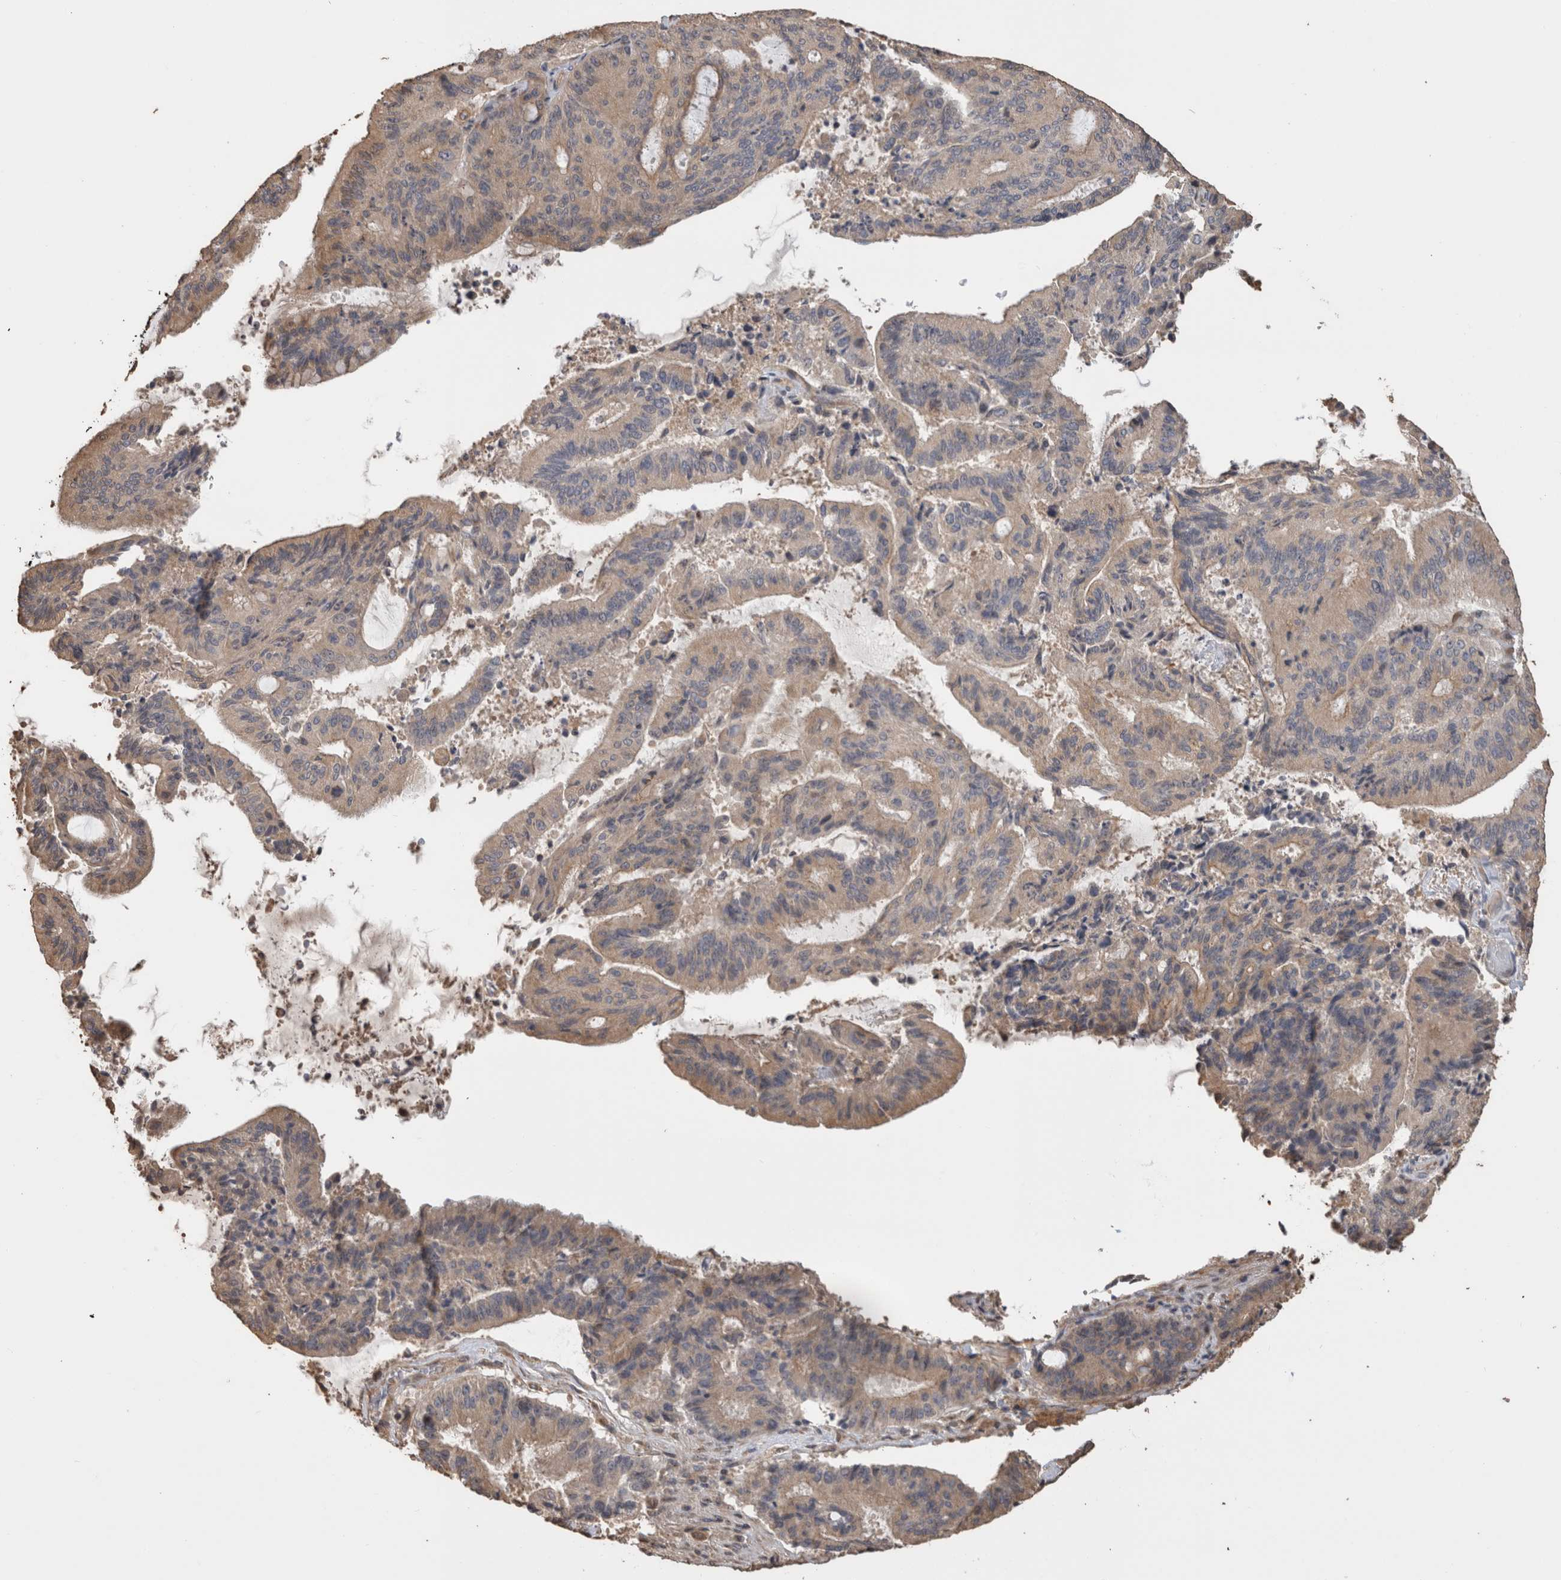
{"staining": {"intensity": "weak", "quantity": ">75%", "location": "cytoplasmic/membranous"}, "tissue": "liver cancer", "cell_type": "Tumor cells", "image_type": "cancer", "snomed": [{"axis": "morphology", "description": "Normal tissue, NOS"}, {"axis": "morphology", "description": "Cholangiocarcinoma"}, {"axis": "topography", "description": "Liver"}, {"axis": "topography", "description": "Peripheral nerve tissue"}], "caption": "Immunohistochemical staining of human liver cholangiocarcinoma exhibits low levels of weak cytoplasmic/membranous positivity in approximately >75% of tumor cells.", "gene": "CLIP1", "patient": {"sex": "female", "age": 73}}